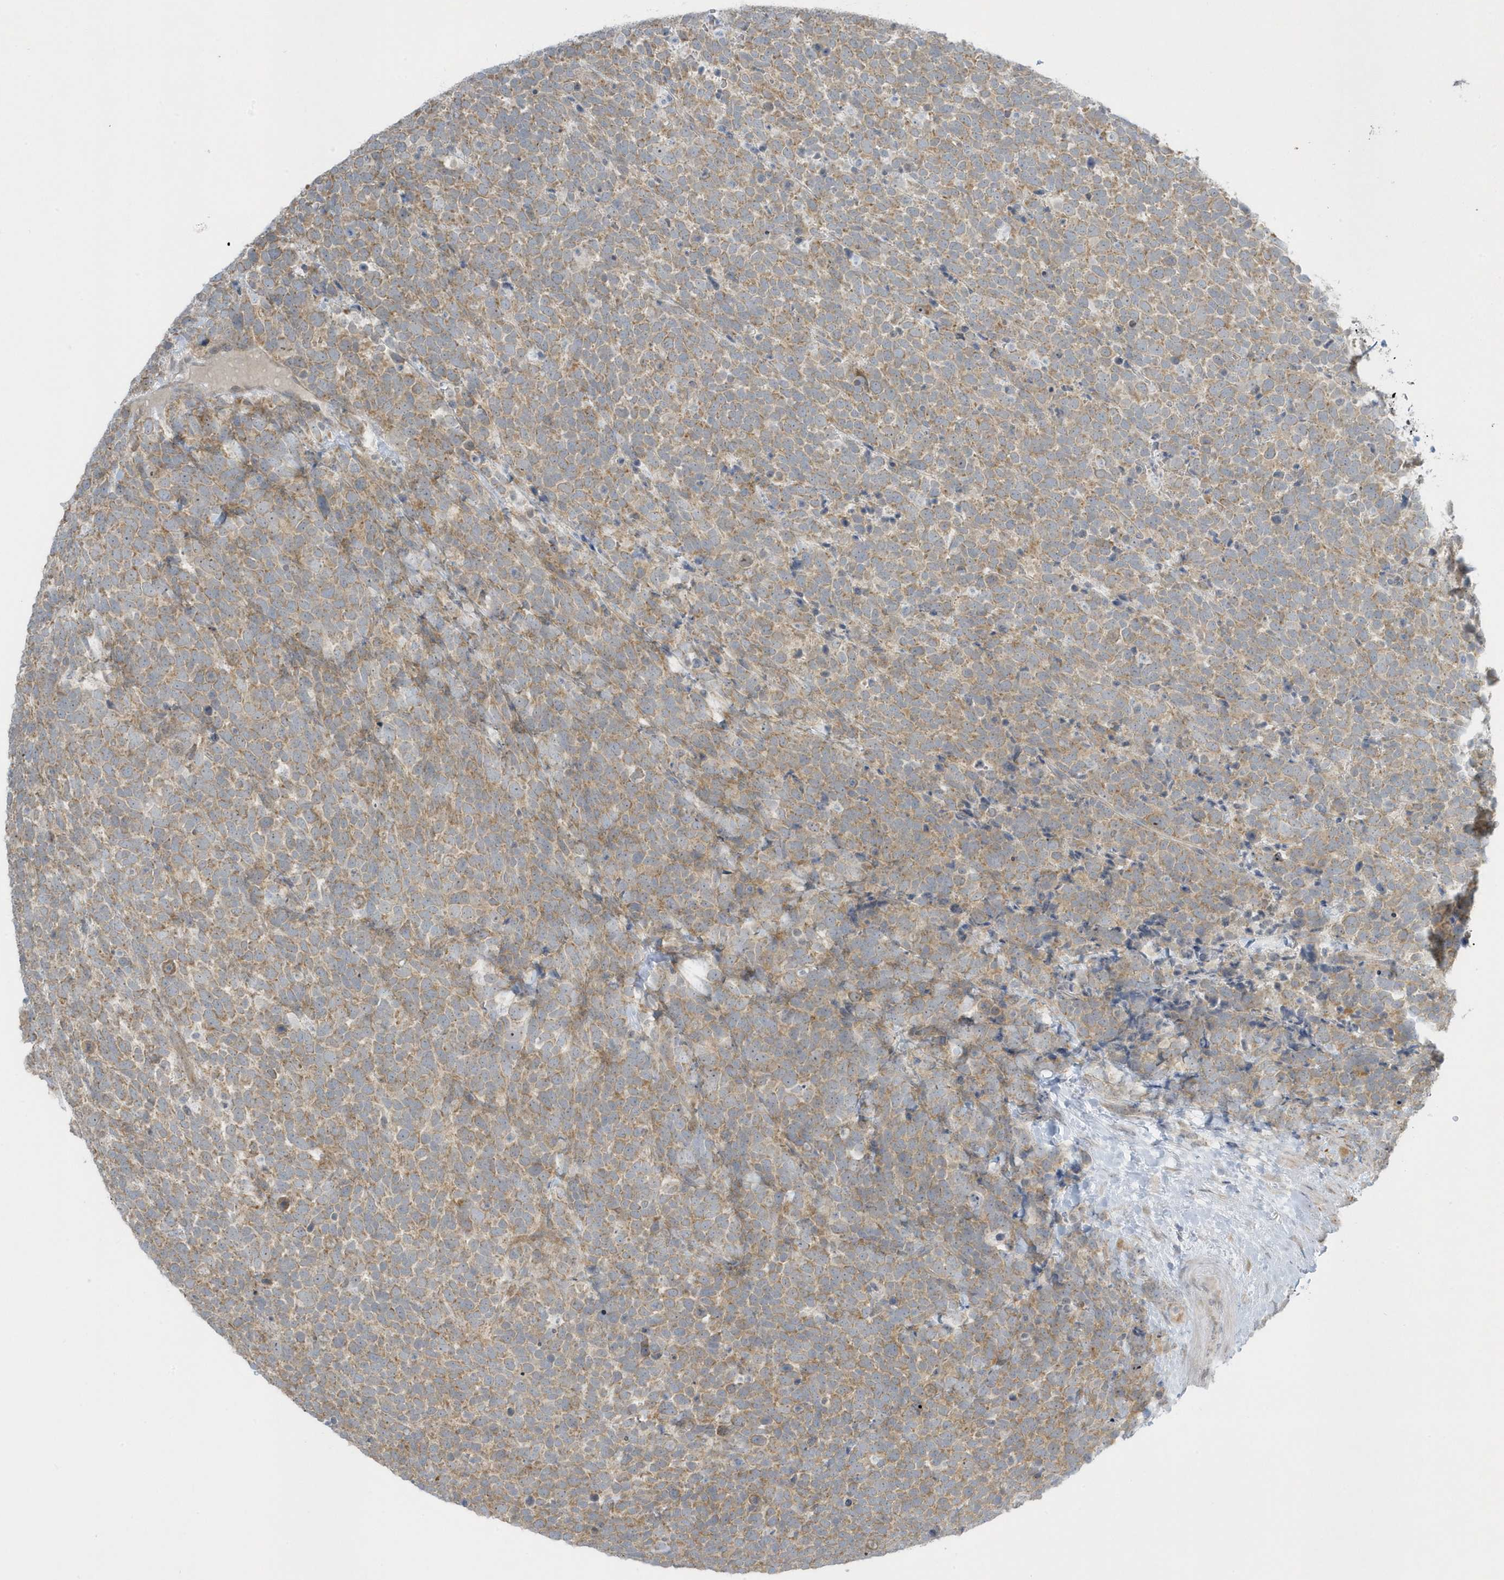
{"staining": {"intensity": "moderate", "quantity": ">75%", "location": "cytoplasmic/membranous"}, "tissue": "urothelial cancer", "cell_type": "Tumor cells", "image_type": "cancer", "snomed": [{"axis": "morphology", "description": "Urothelial carcinoma, High grade"}, {"axis": "topography", "description": "Urinary bladder"}], "caption": "Moderate cytoplasmic/membranous staining is identified in about >75% of tumor cells in urothelial carcinoma (high-grade).", "gene": "SCN3A", "patient": {"sex": "female", "age": 82}}